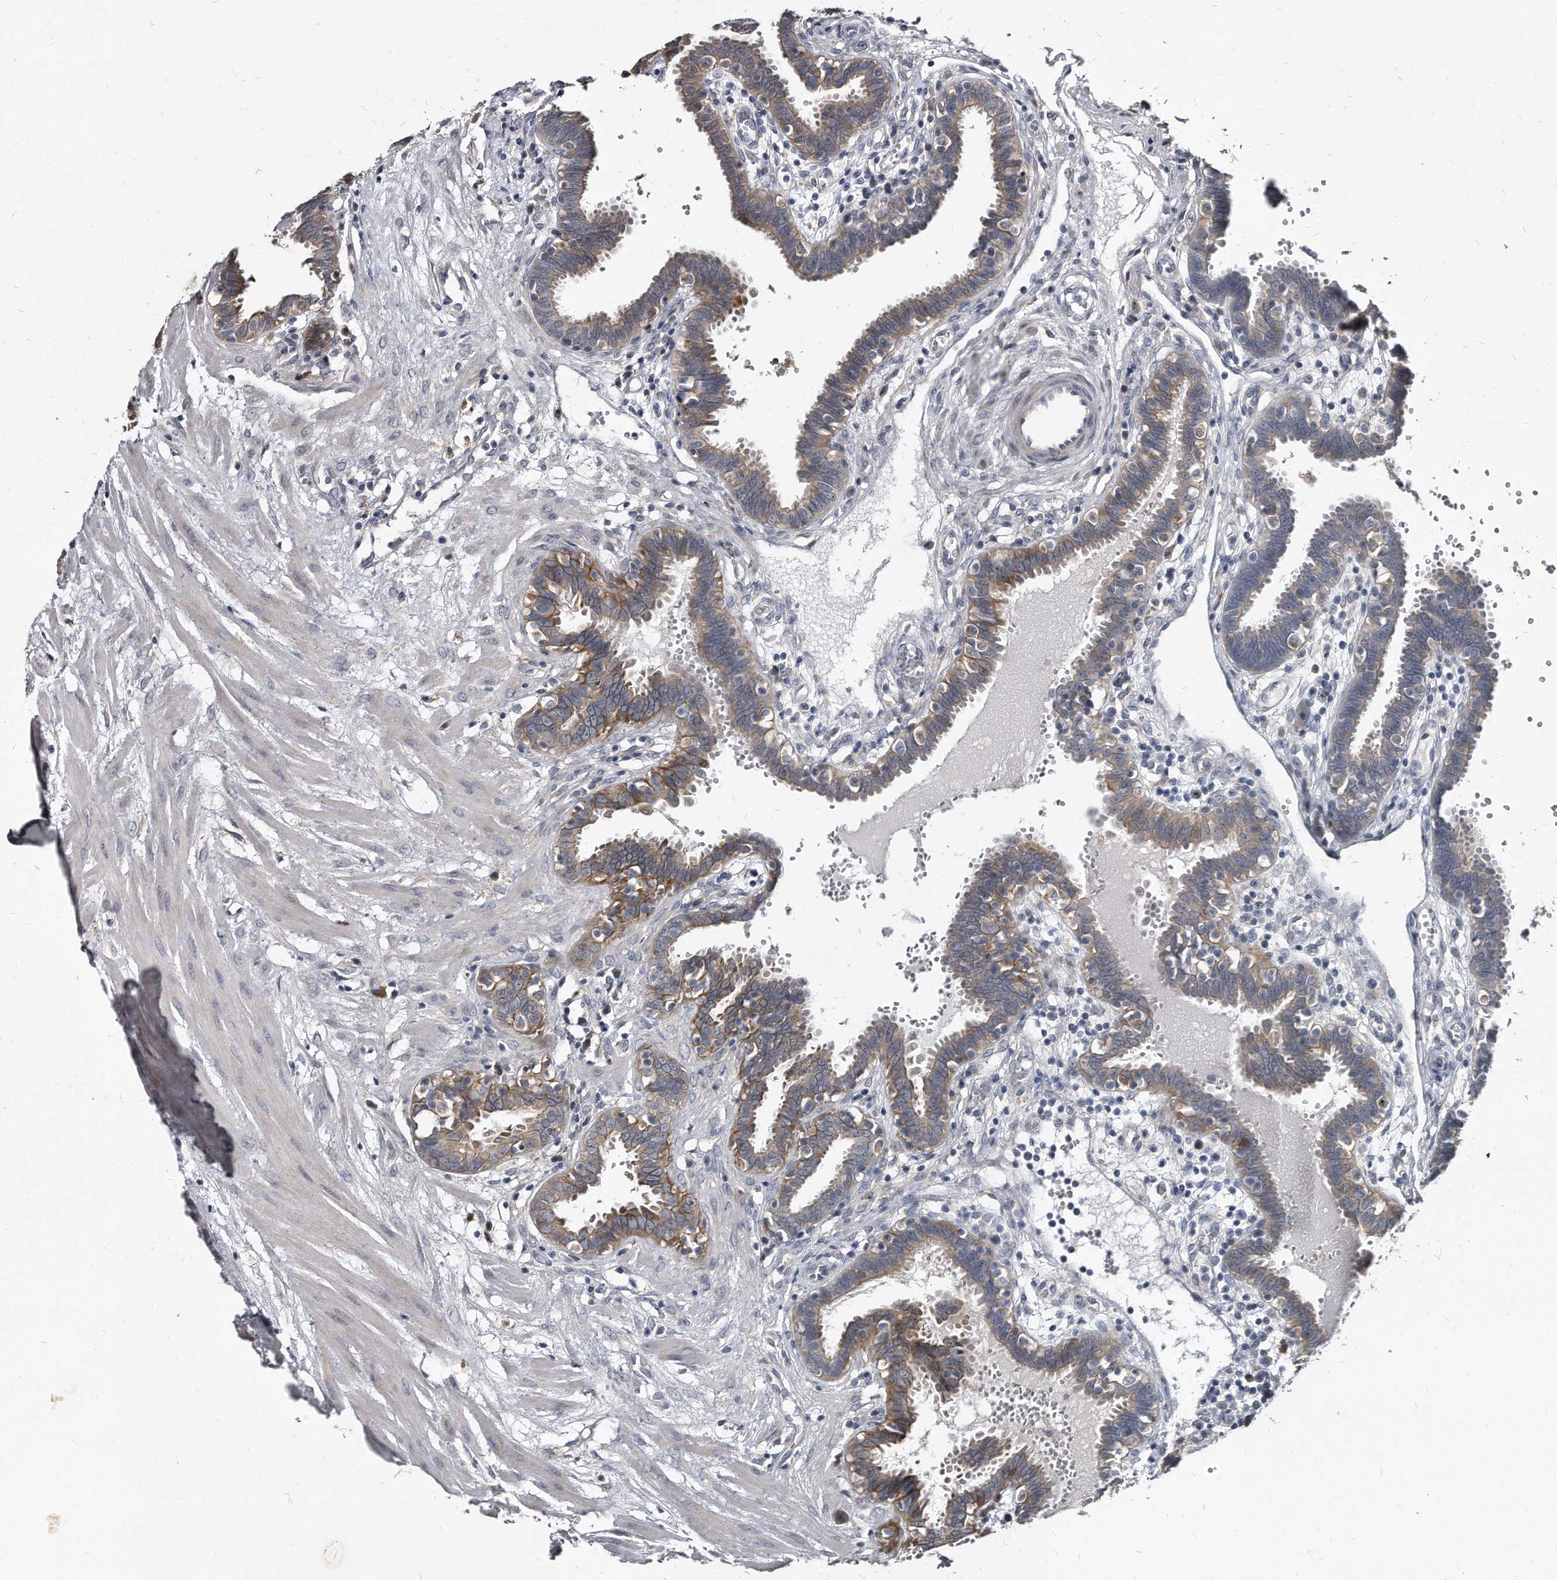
{"staining": {"intensity": "moderate", "quantity": "25%-75%", "location": "cytoplasmic/membranous"}, "tissue": "fallopian tube", "cell_type": "Glandular cells", "image_type": "normal", "snomed": [{"axis": "morphology", "description": "Normal tissue, NOS"}, {"axis": "topography", "description": "Fallopian tube"}, {"axis": "topography", "description": "Placenta"}], "caption": "This photomicrograph shows unremarkable fallopian tube stained with immunohistochemistry to label a protein in brown. The cytoplasmic/membranous of glandular cells show moderate positivity for the protein. Nuclei are counter-stained blue.", "gene": "KLHDC3", "patient": {"sex": "female", "age": 32}}